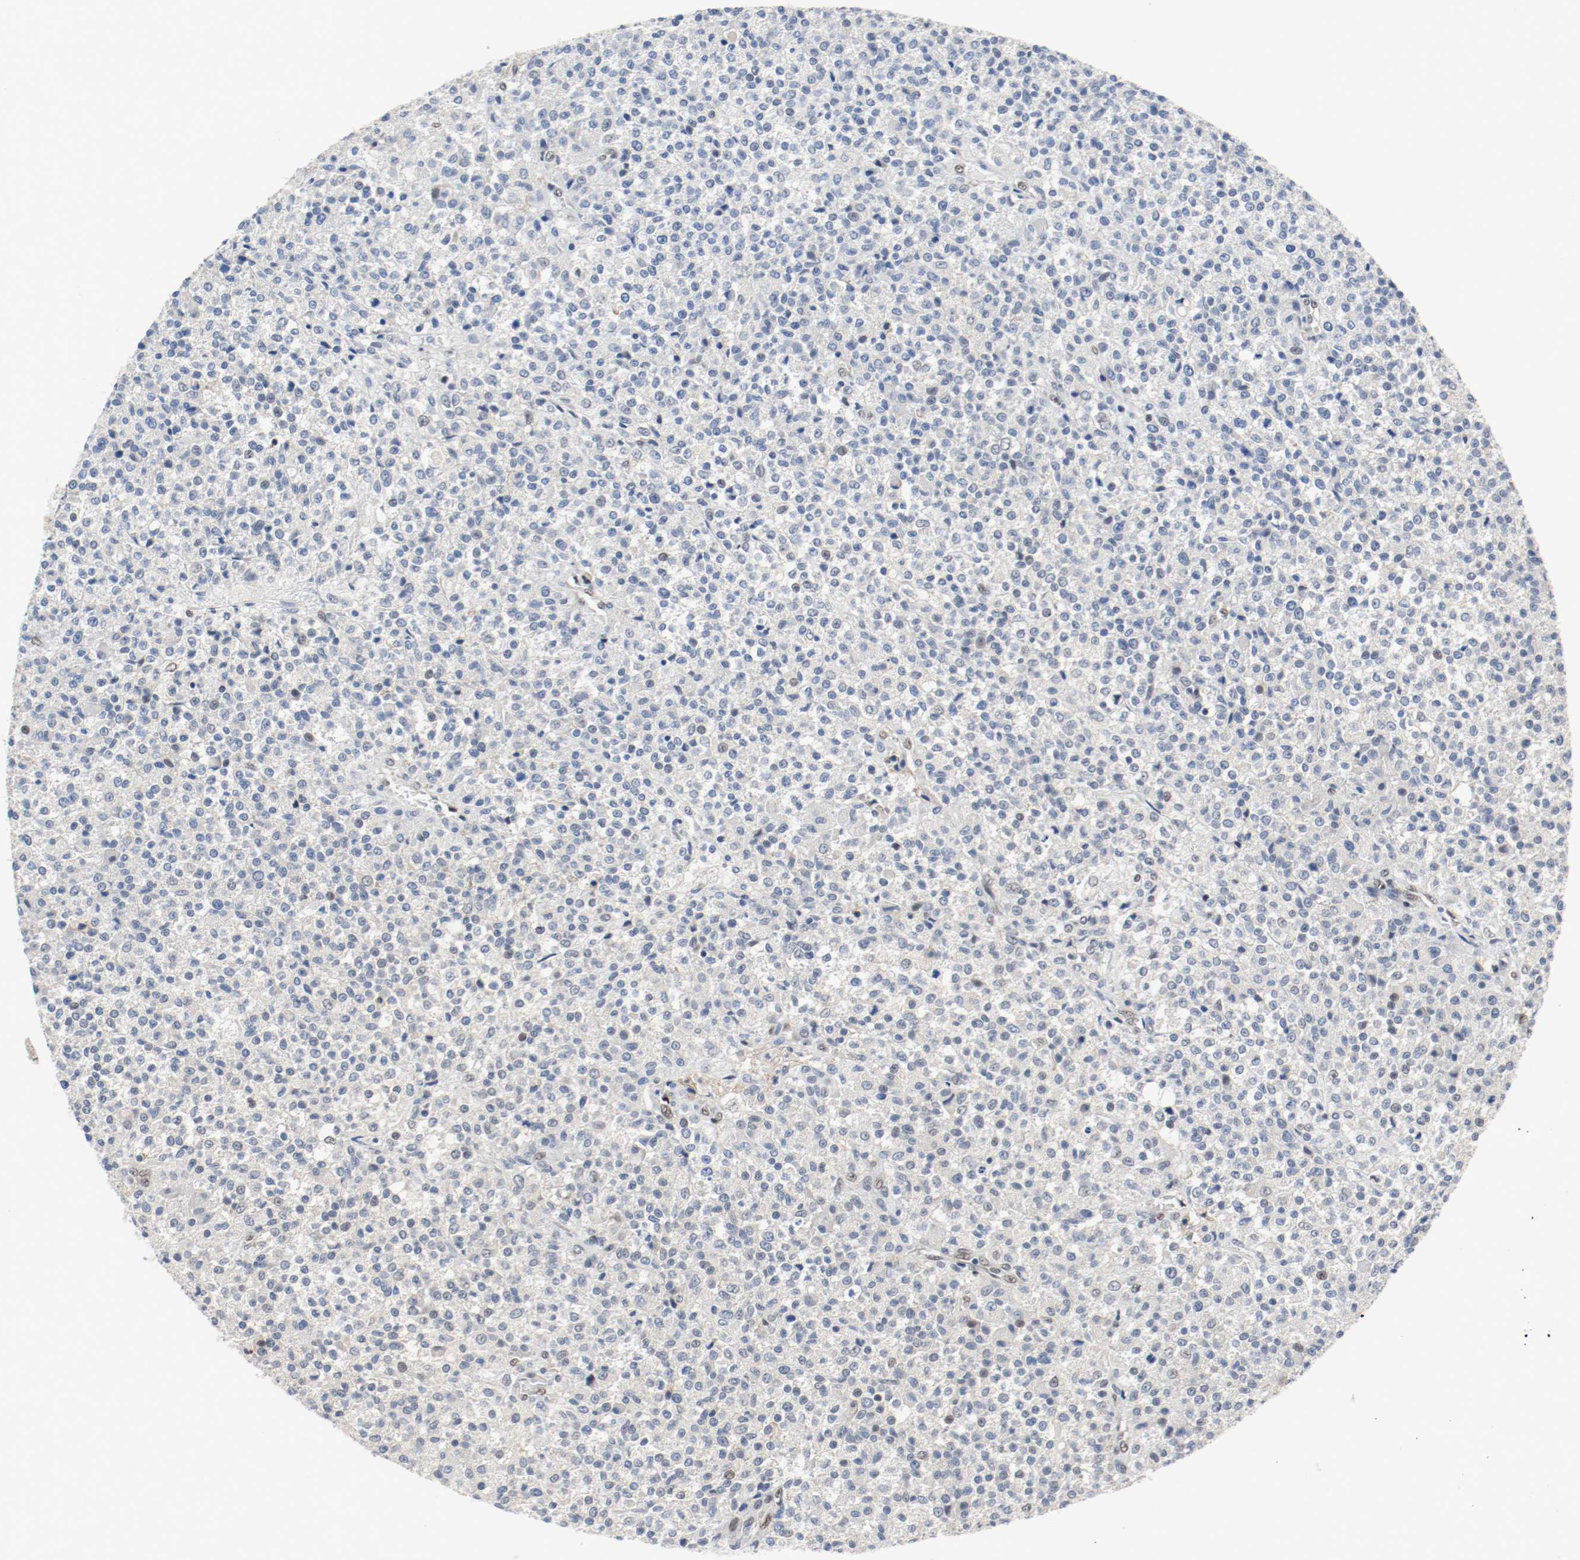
{"staining": {"intensity": "negative", "quantity": "none", "location": "none"}, "tissue": "testis cancer", "cell_type": "Tumor cells", "image_type": "cancer", "snomed": [{"axis": "morphology", "description": "Seminoma, NOS"}, {"axis": "topography", "description": "Testis"}], "caption": "Immunohistochemistry (IHC) photomicrograph of human testis cancer (seminoma) stained for a protein (brown), which exhibits no expression in tumor cells.", "gene": "ASH1L", "patient": {"sex": "male", "age": 59}}